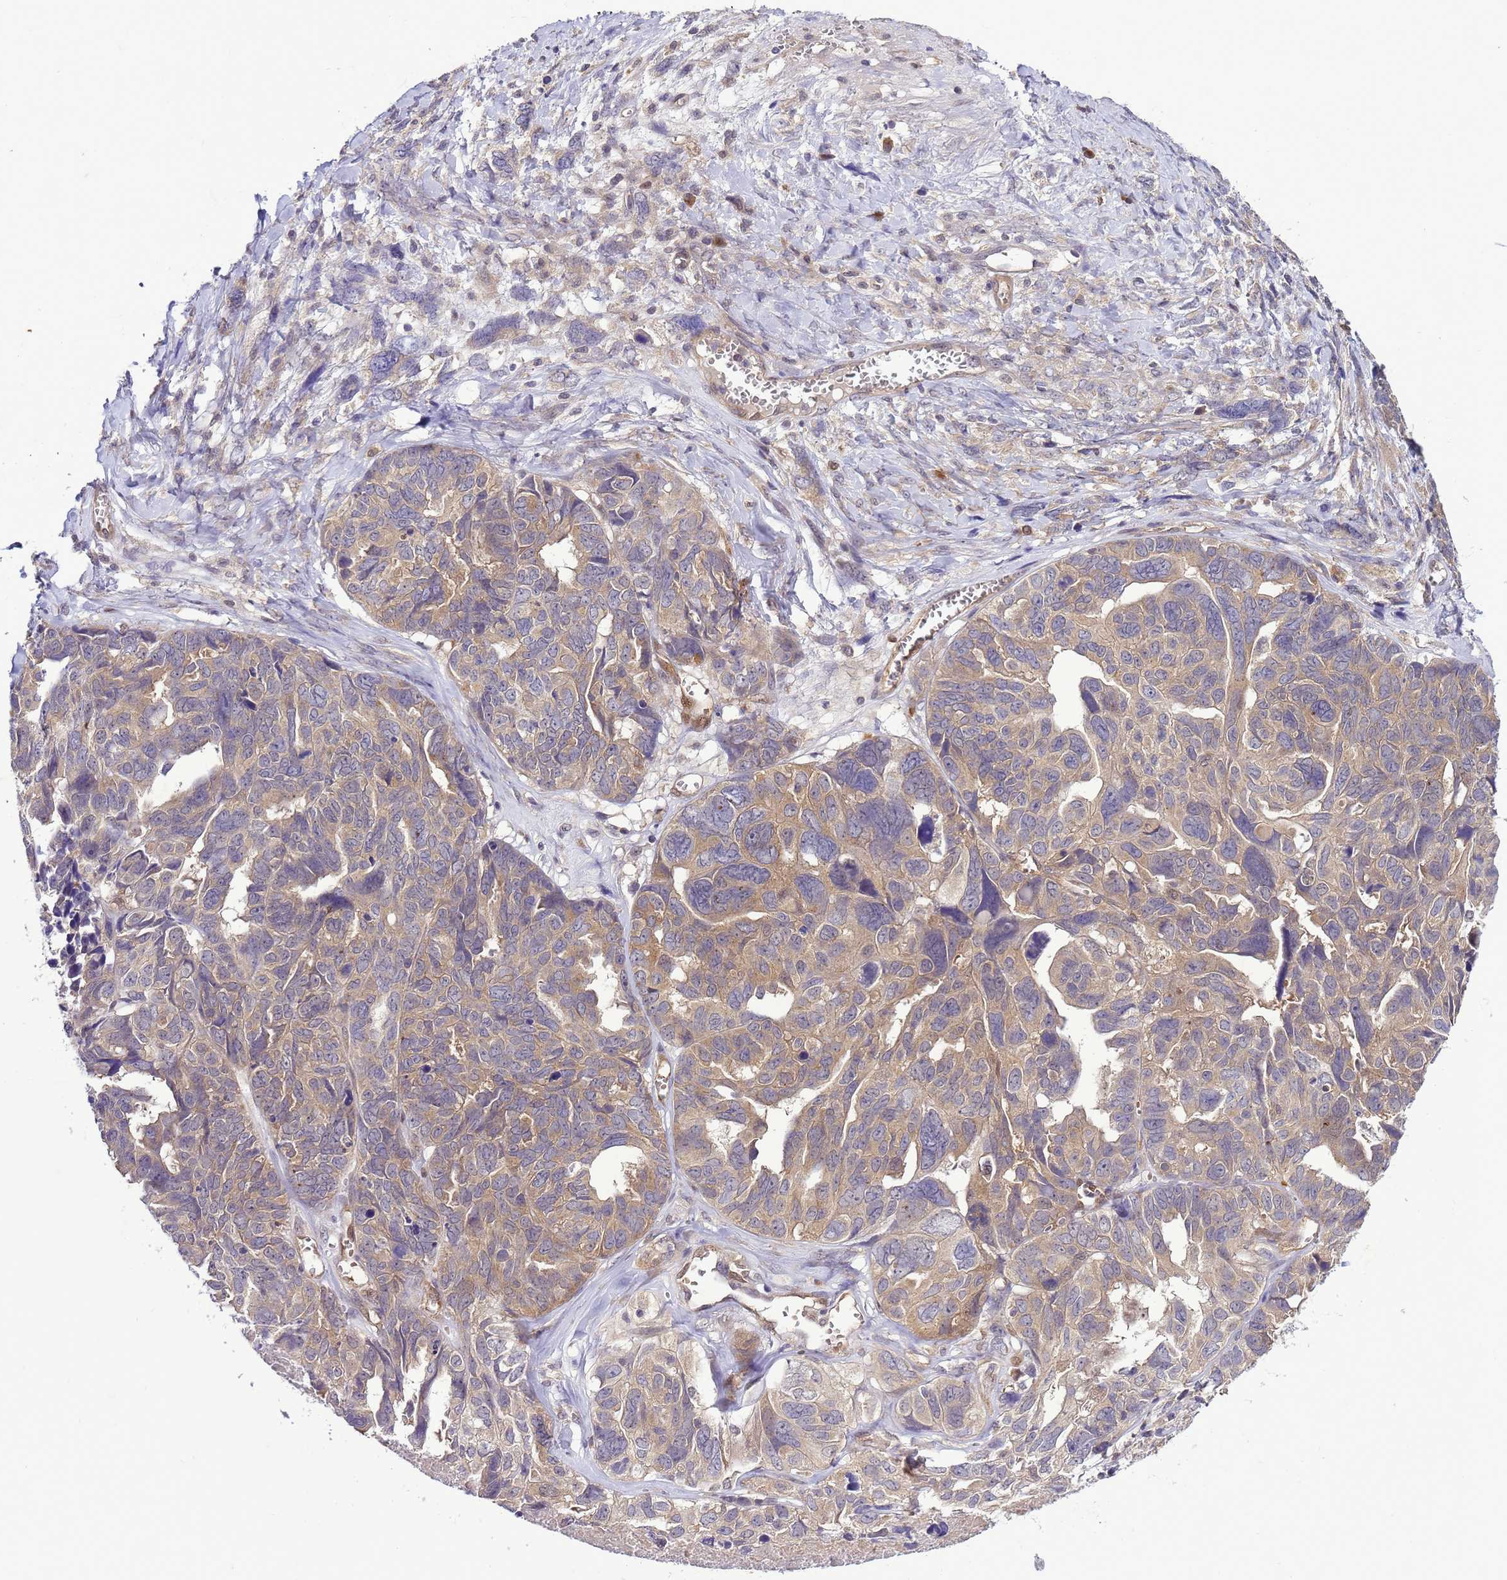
{"staining": {"intensity": "weak", "quantity": ">75%", "location": "cytoplasmic/membranous"}, "tissue": "ovarian cancer", "cell_type": "Tumor cells", "image_type": "cancer", "snomed": [{"axis": "morphology", "description": "Cystadenocarcinoma, serous, NOS"}, {"axis": "topography", "description": "Ovary"}], "caption": "Ovarian cancer (serous cystadenocarcinoma) tissue shows weak cytoplasmic/membranous expression in approximately >75% of tumor cells, visualized by immunohistochemistry.", "gene": "DDI2", "patient": {"sex": "female", "age": 79}}